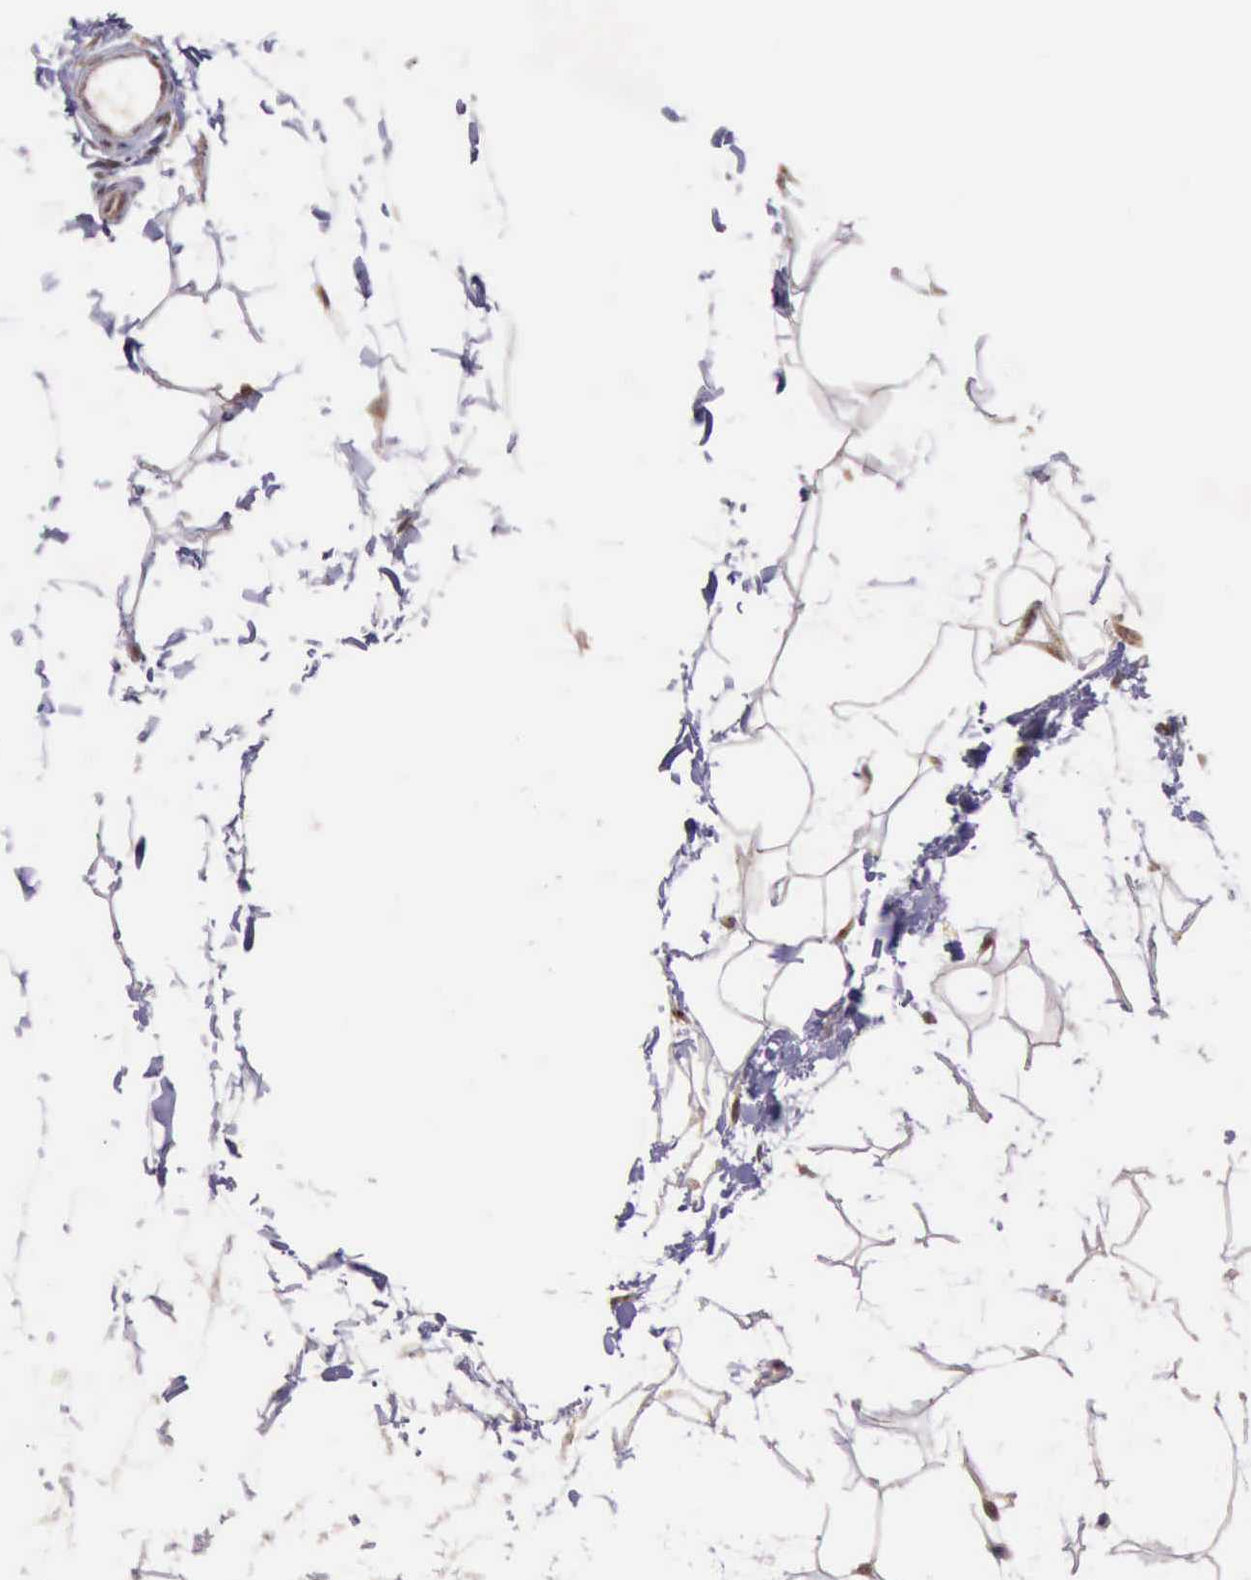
{"staining": {"intensity": "weak", "quantity": ">75%", "location": "cytoplasmic/membranous"}, "tissue": "adipose tissue", "cell_type": "Adipocytes", "image_type": "normal", "snomed": [{"axis": "morphology", "description": "Normal tissue, NOS"}, {"axis": "topography", "description": "Breast"}], "caption": "An immunohistochemistry micrograph of unremarkable tissue is shown. Protein staining in brown shows weak cytoplasmic/membranous positivity in adipose tissue within adipocytes. The protein is stained brown, and the nuclei are stained in blue (DAB IHC with brightfield microscopy, high magnification).", "gene": "ARMCX3", "patient": {"sex": "female", "age": 45}}